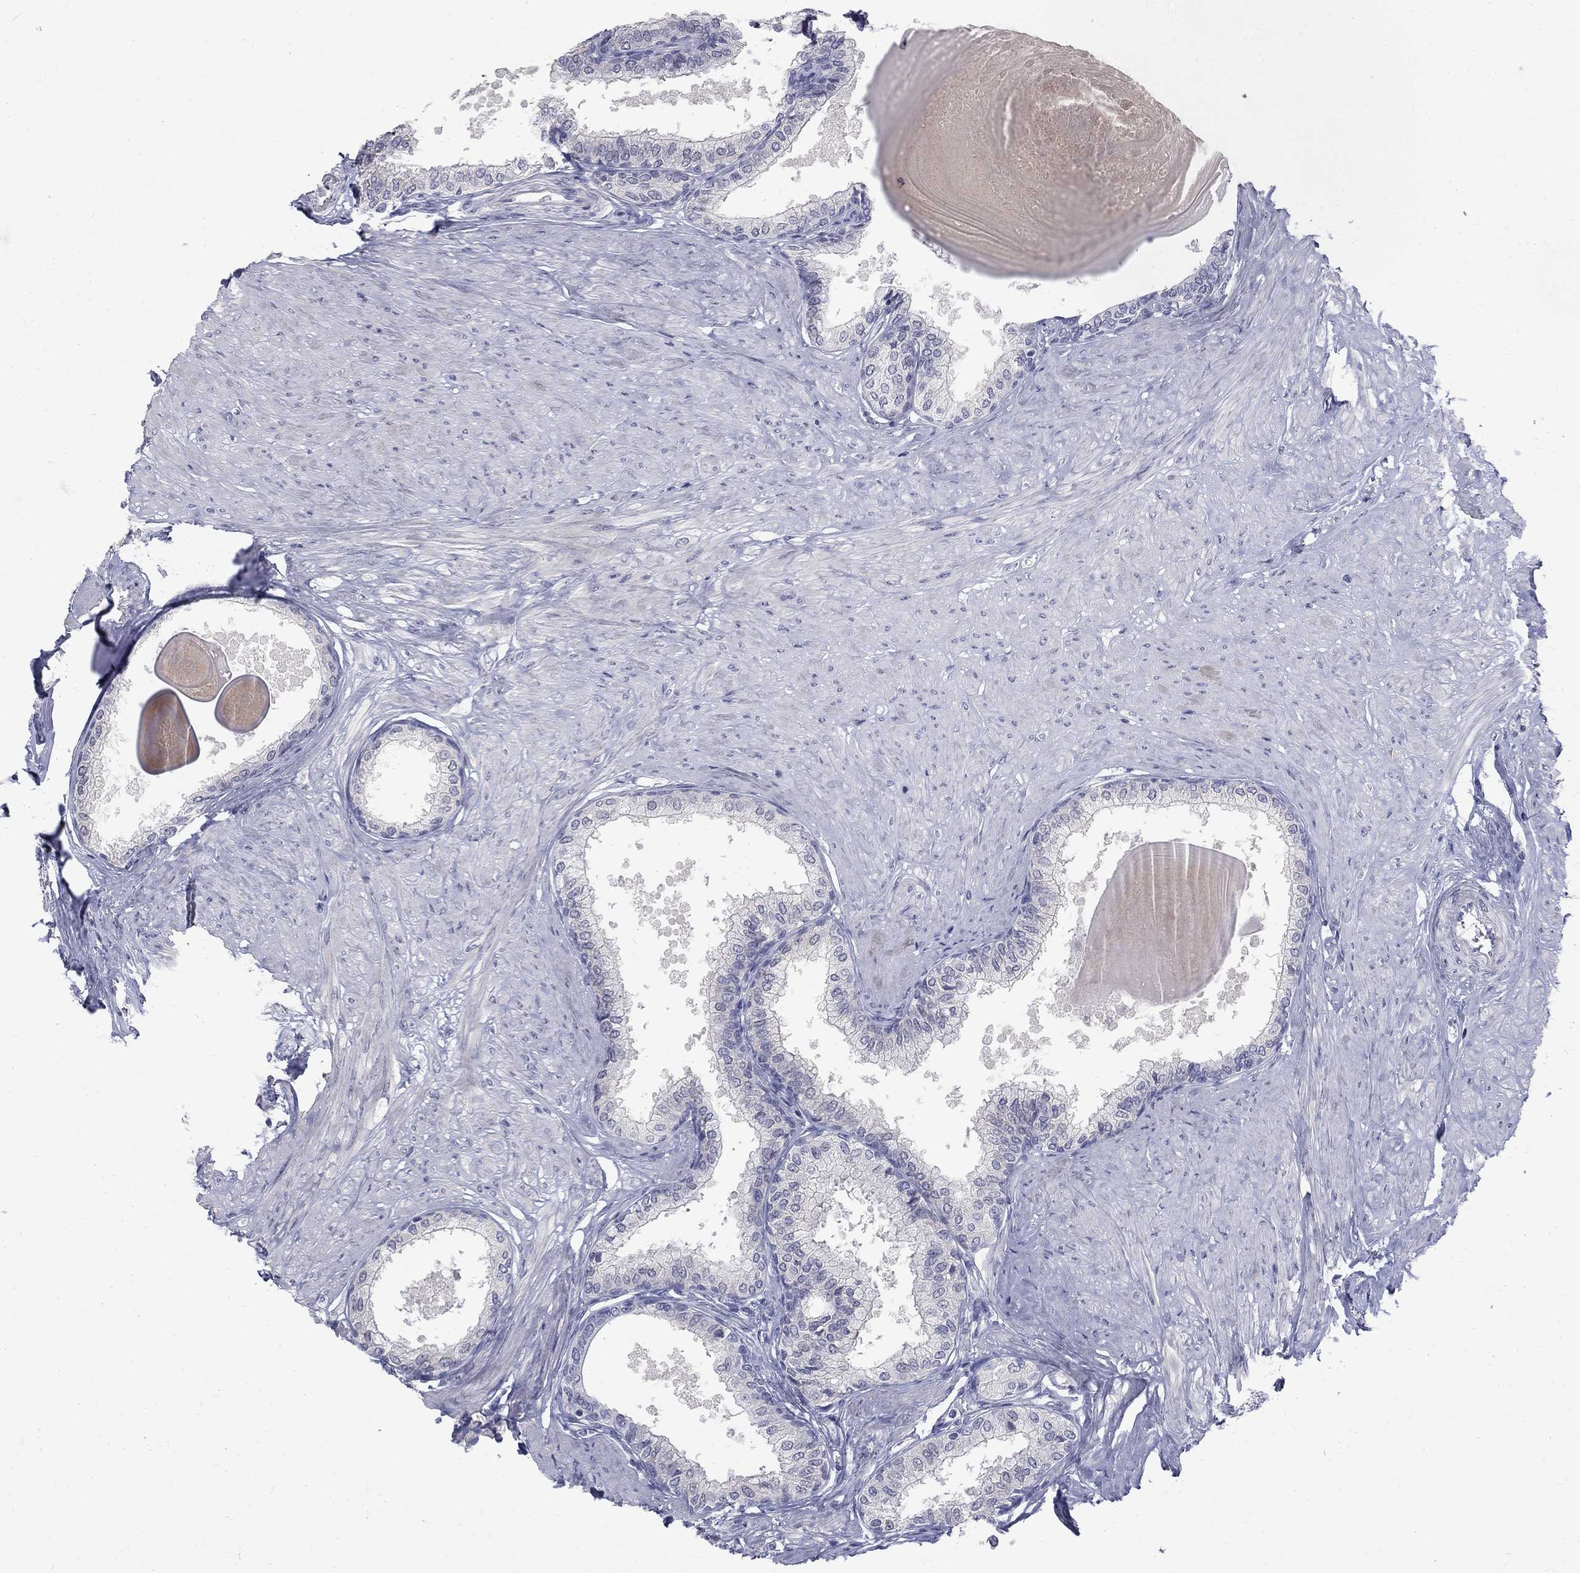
{"staining": {"intensity": "negative", "quantity": "none", "location": "none"}, "tissue": "prostate", "cell_type": "Glandular cells", "image_type": "normal", "snomed": [{"axis": "morphology", "description": "Normal tissue, NOS"}, {"axis": "topography", "description": "Prostate"}], "caption": "Histopathology image shows no protein positivity in glandular cells of normal prostate. The staining is performed using DAB (3,3'-diaminobenzidine) brown chromogen with nuclei counter-stained in using hematoxylin.", "gene": "CTNND2", "patient": {"sex": "male", "age": 63}}